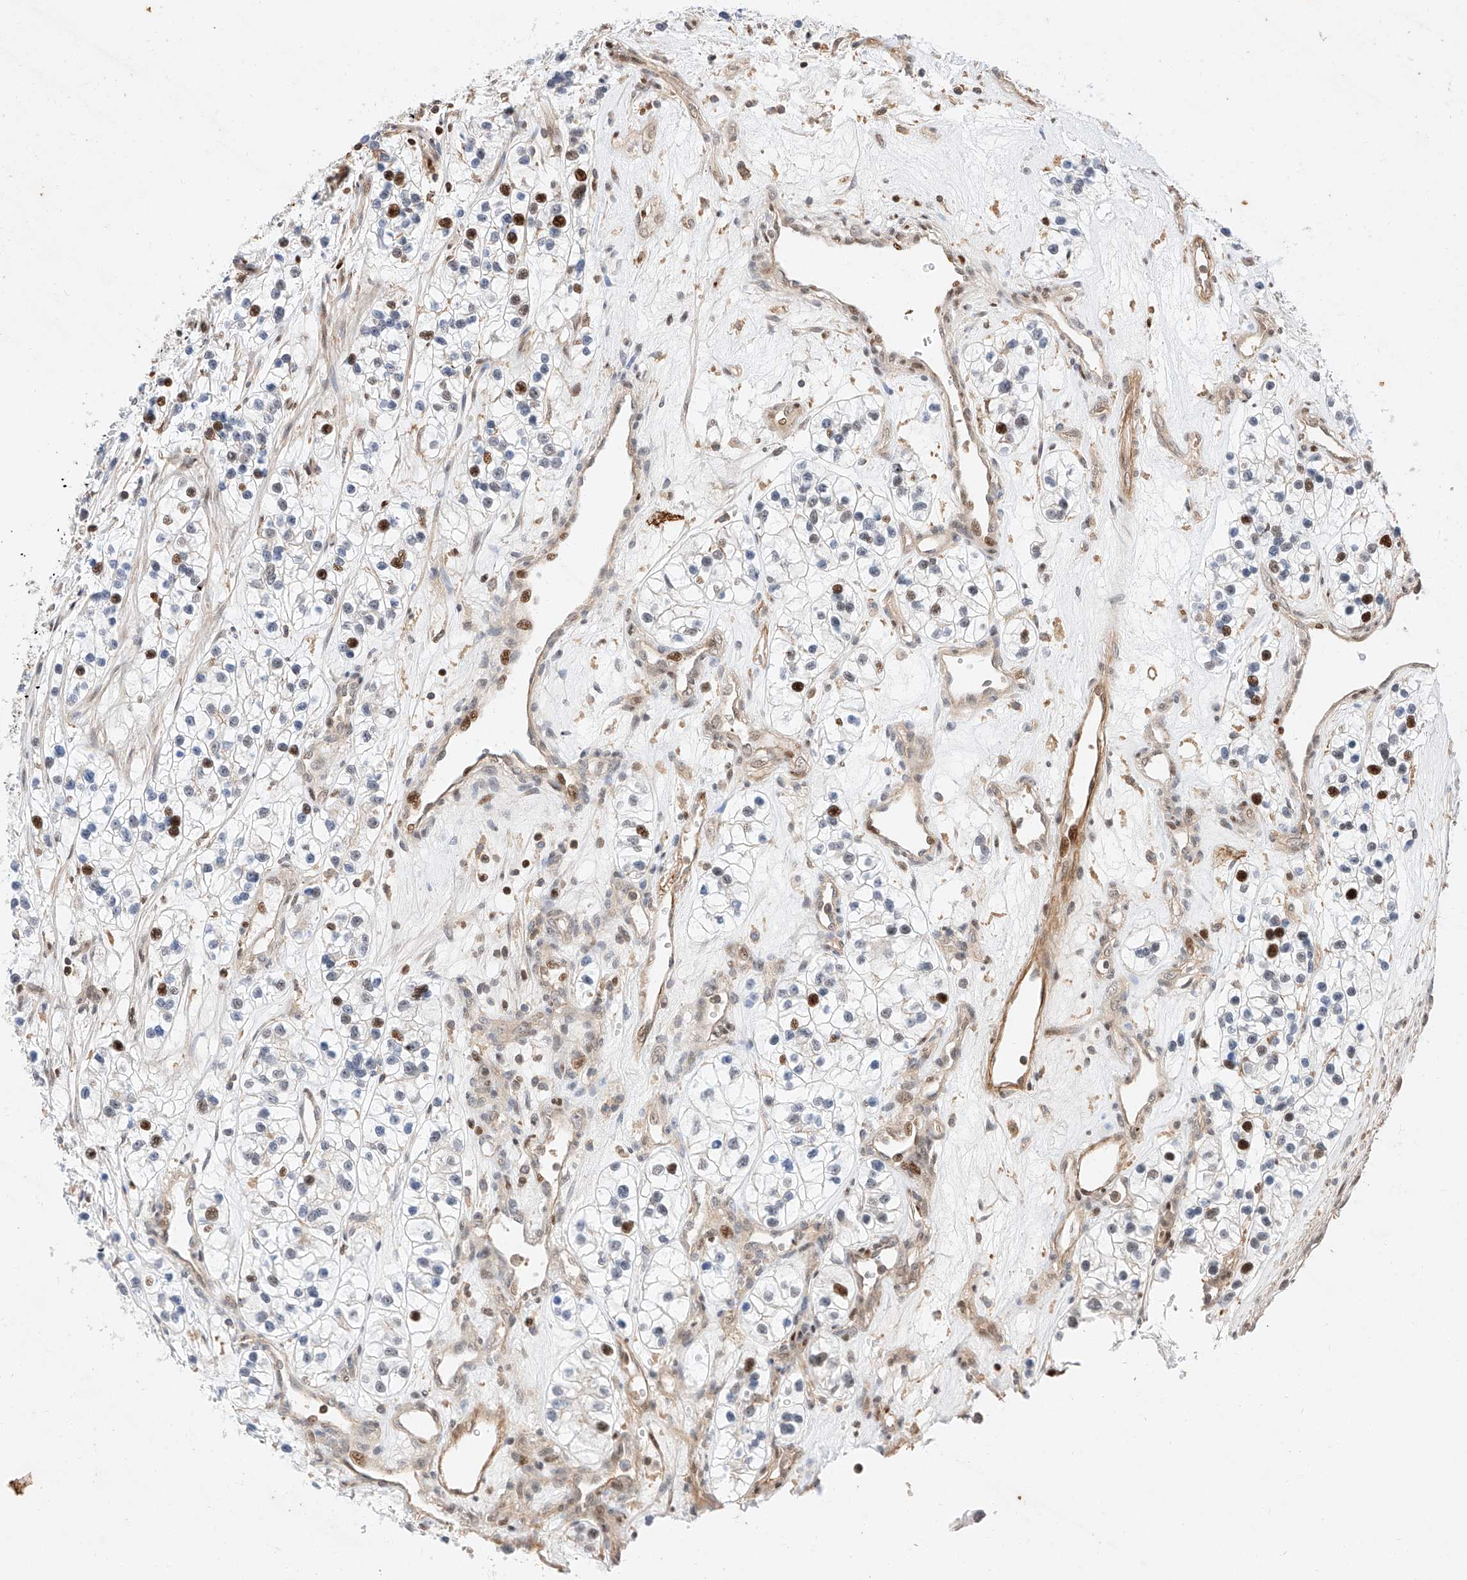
{"staining": {"intensity": "strong", "quantity": "<25%", "location": "nuclear"}, "tissue": "renal cancer", "cell_type": "Tumor cells", "image_type": "cancer", "snomed": [{"axis": "morphology", "description": "Adenocarcinoma, NOS"}, {"axis": "topography", "description": "Kidney"}], "caption": "An IHC micrograph of tumor tissue is shown. Protein staining in brown highlights strong nuclear positivity in renal cancer within tumor cells.", "gene": "HDAC9", "patient": {"sex": "female", "age": 57}}